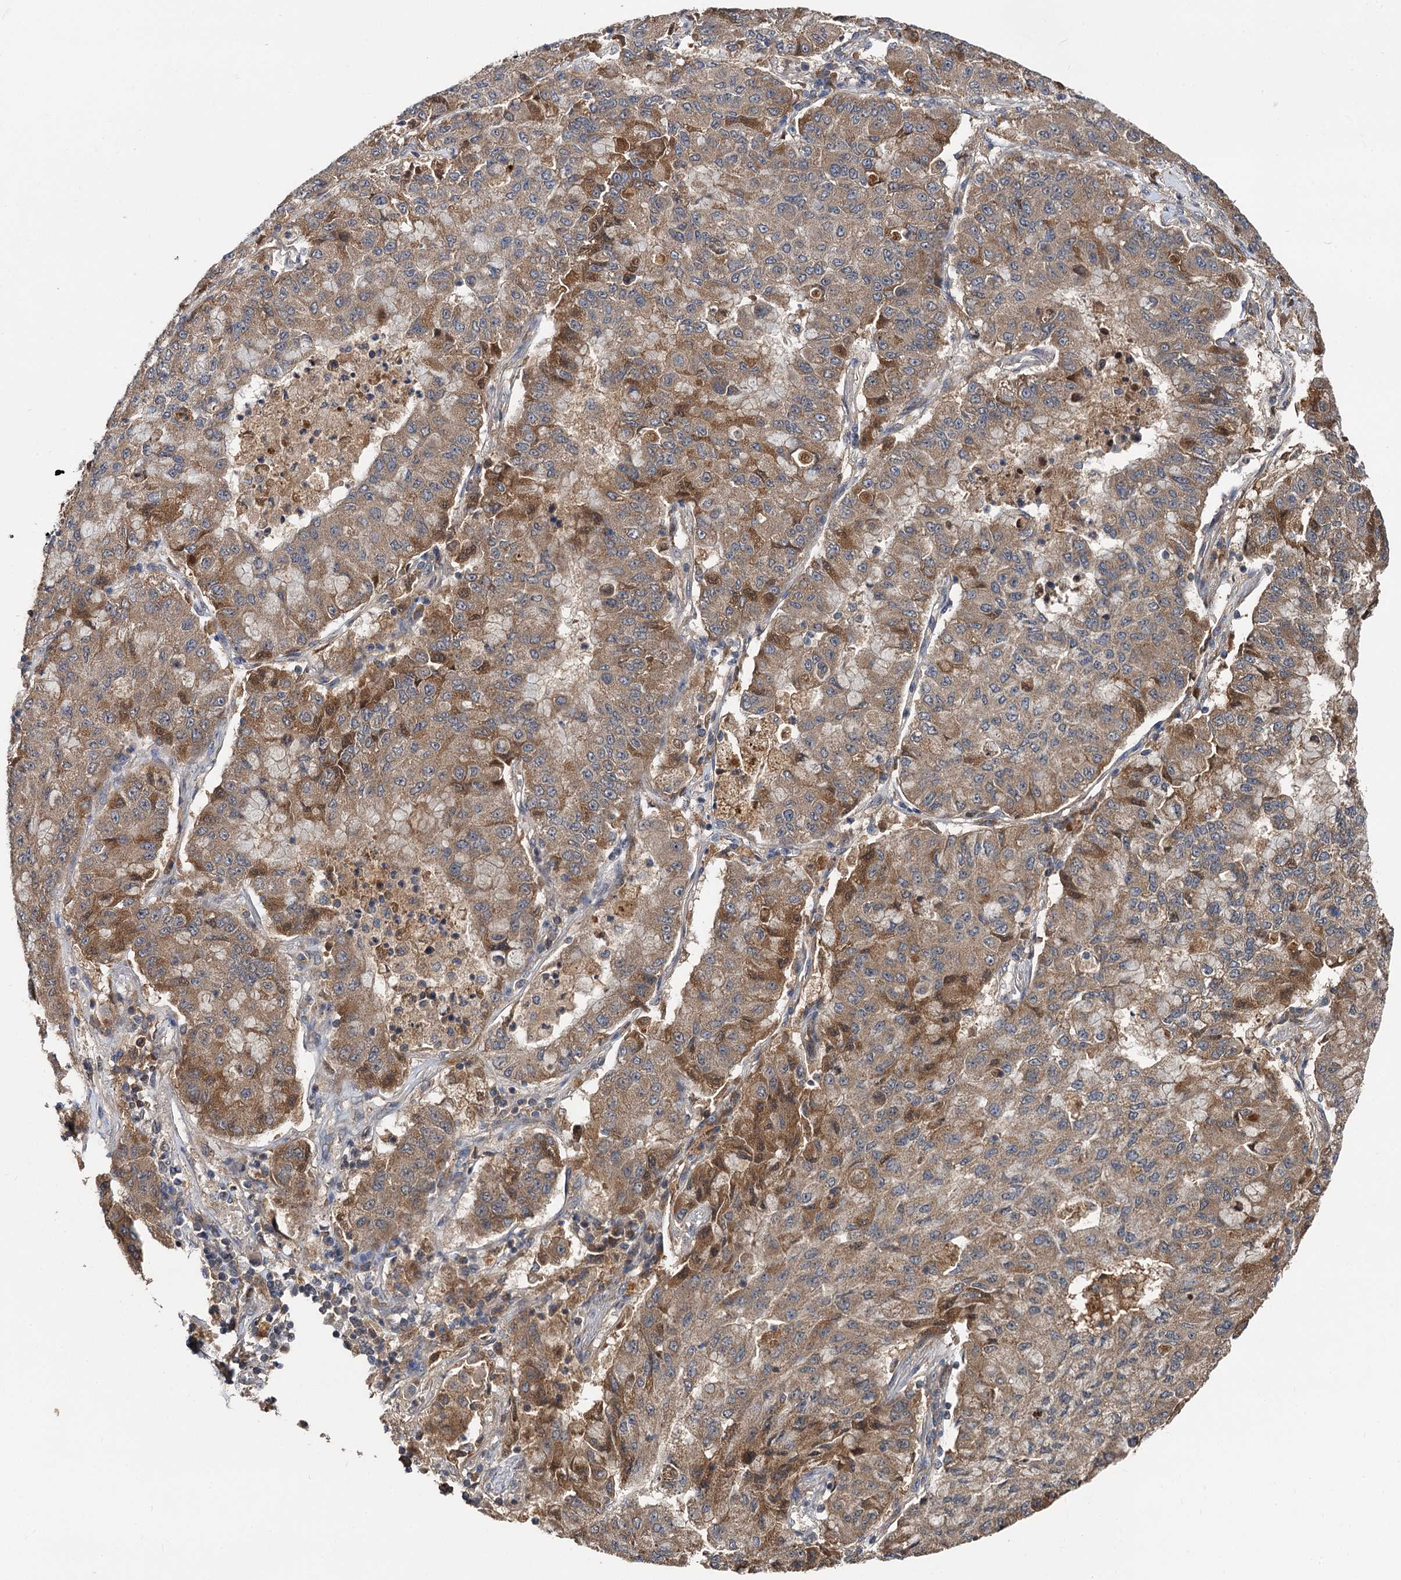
{"staining": {"intensity": "moderate", "quantity": "25%-75%", "location": "cytoplasmic/membranous"}, "tissue": "lung cancer", "cell_type": "Tumor cells", "image_type": "cancer", "snomed": [{"axis": "morphology", "description": "Squamous cell carcinoma, NOS"}, {"axis": "topography", "description": "Lung"}], "caption": "Immunohistochemical staining of human lung cancer reveals medium levels of moderate cytoplasmic/membranous positivity in approximately 25%-75% of tumor cells.", "gene": "TEX9", "patient": {"sex": "male", "age": 74}}